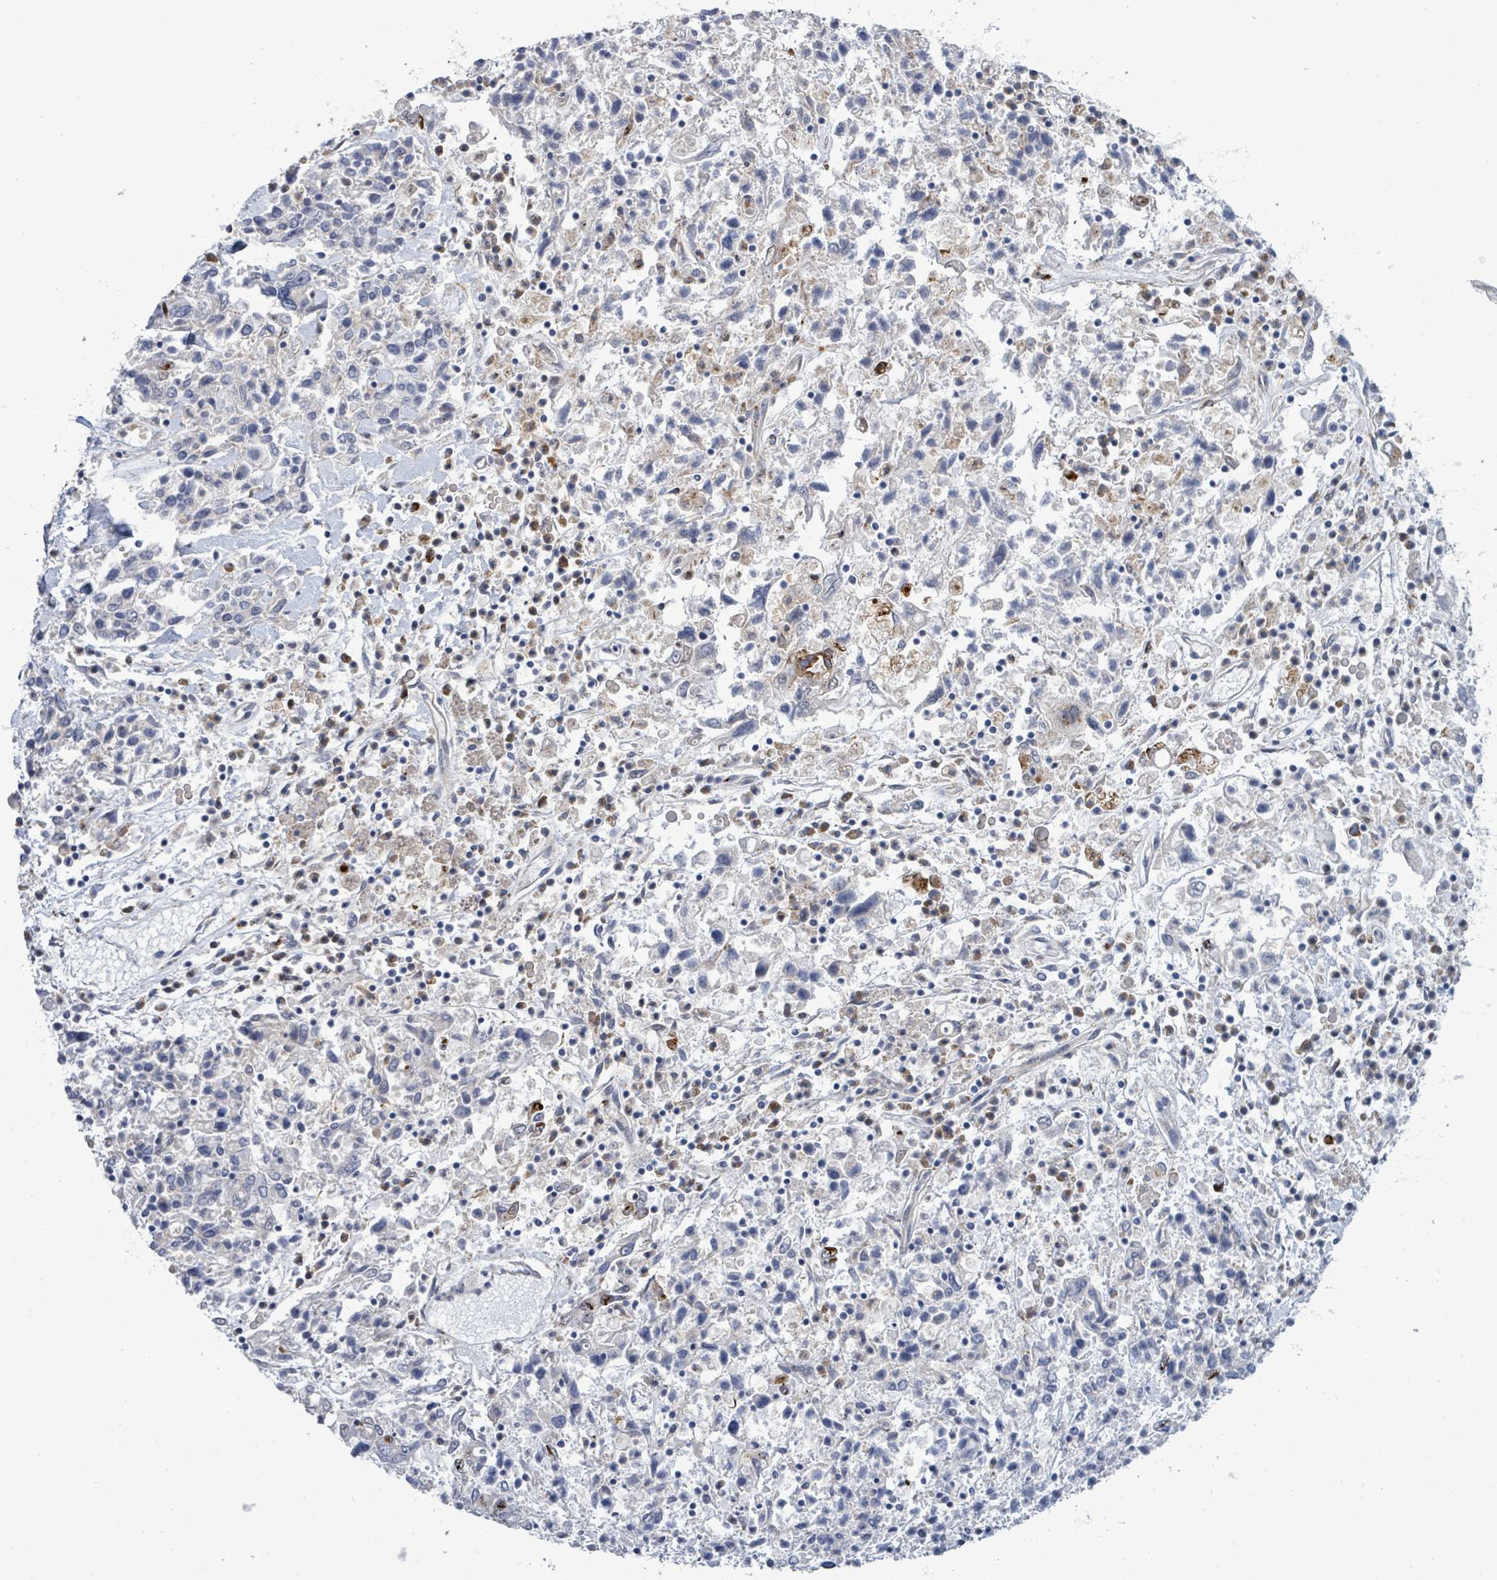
{"staining": {"intensity": "negative", "quantity": "none", "location": "none"}, "tissue": "ovarian cancer", "cell_type": "Tumor cells", "image_type": "cancer", "snomed": [{"axis": "morphology", "description": "Carcinoma, endometroid"}, {"axis": "topography", "description": "Ovary"}], "caption": "Immunohistochemical staining of ovarian cancer (endometroid carcinoma) displays no significant expression in tumor cells.", "gene": "SAR1A", "patient": {"sex": "female", "age": 62}}